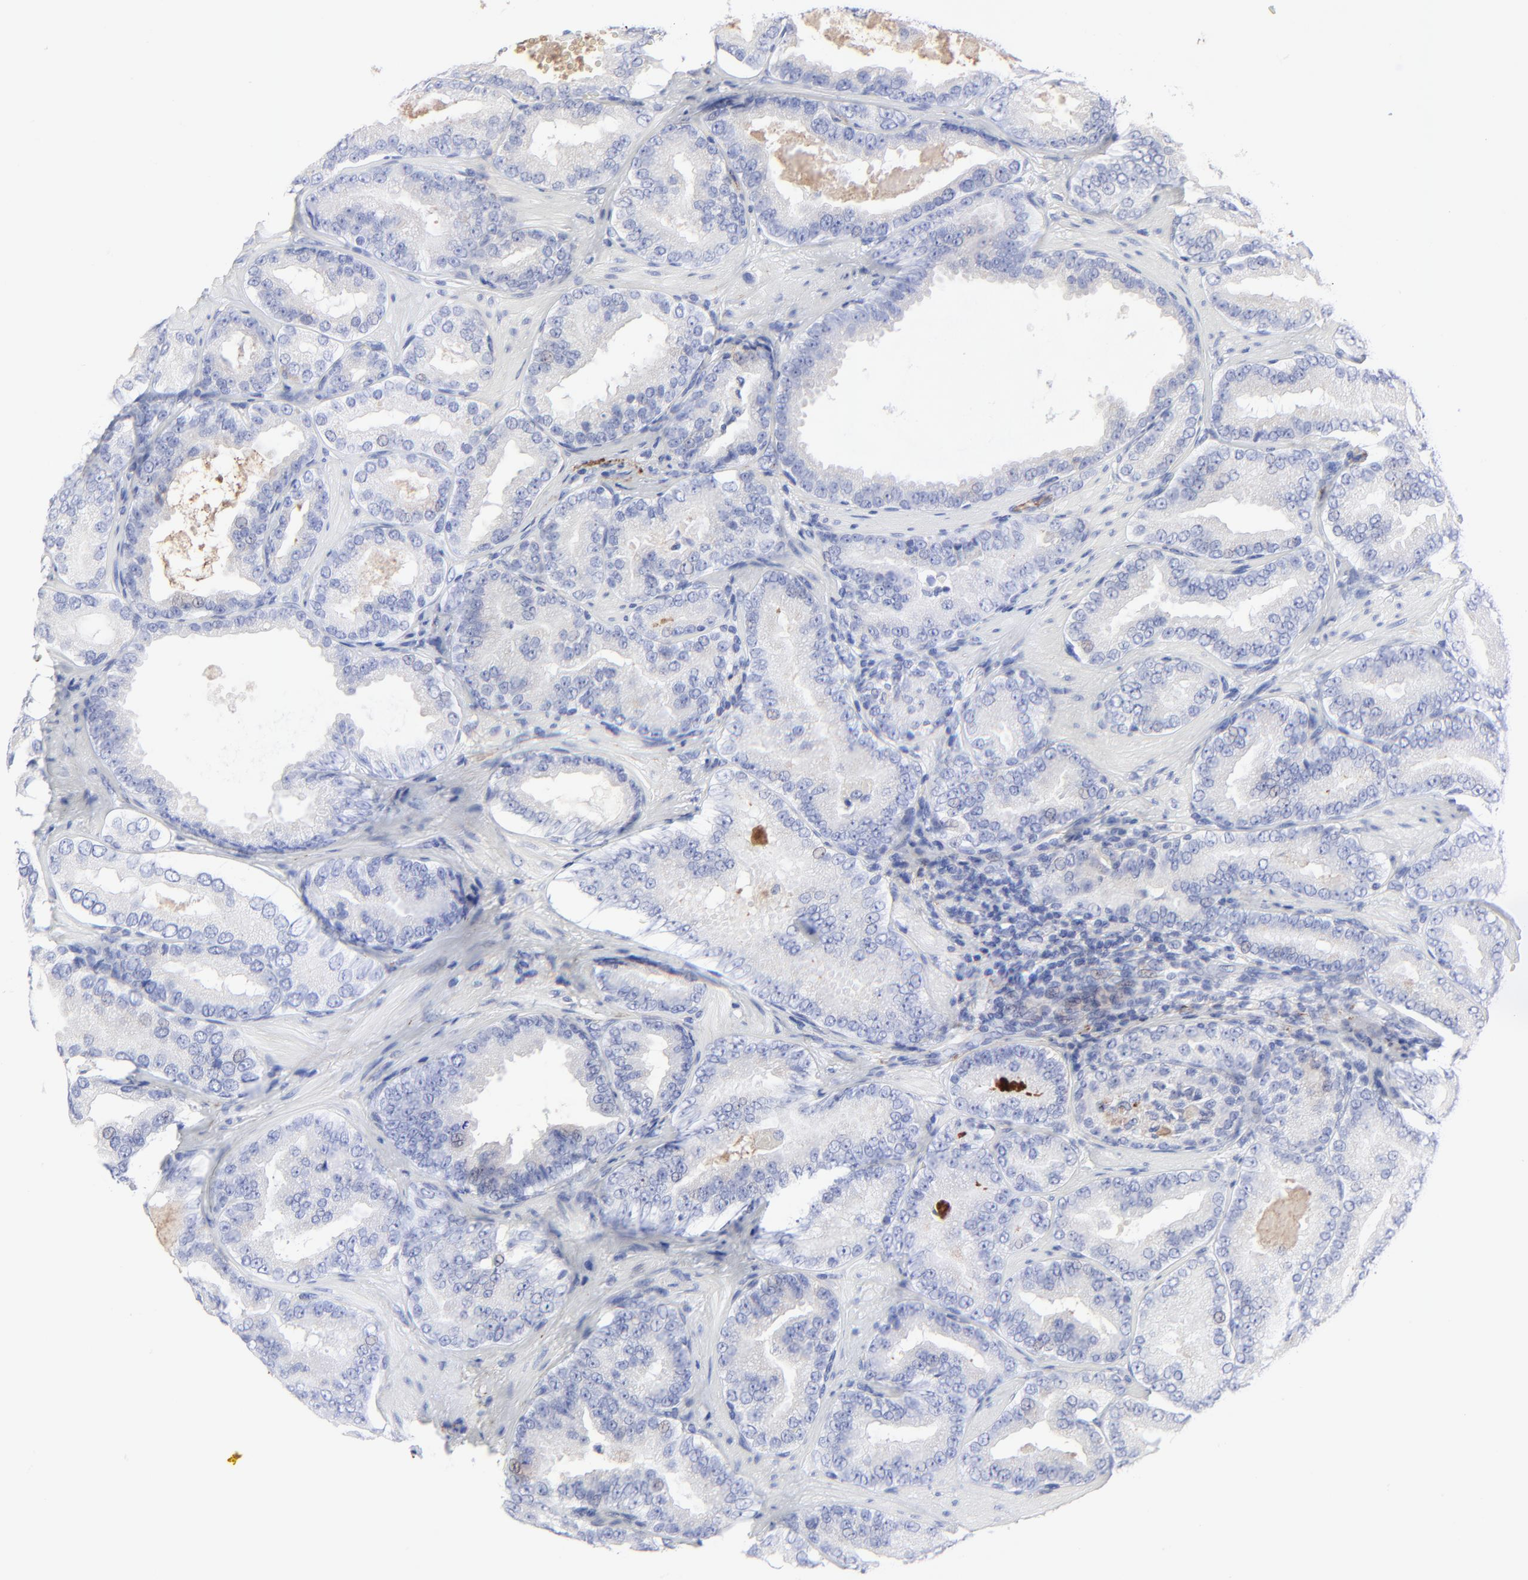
{"staining": {"intensity": "negative", "quantity": "none", "location": "none"}, "tissue": "prostate cancer", "cell_type": "Tumor cells", "image_type": "cancer", "snomed": [{"axis": "morphology", "description": "Adenocarcinoma, Low grade"}, {"axis": "topography", "description": "Prostate"}], "caption": "DAB immunohistochemical staining of prostate cancer (adenocarcinoma (low-grade)) shows no significant staining in tumor cells. (Immunohistochemistry (ihc), brightfield microscopy, high magnification).", "gene": "FBLN2", "patient": {"sex": "male", "age": 59}}